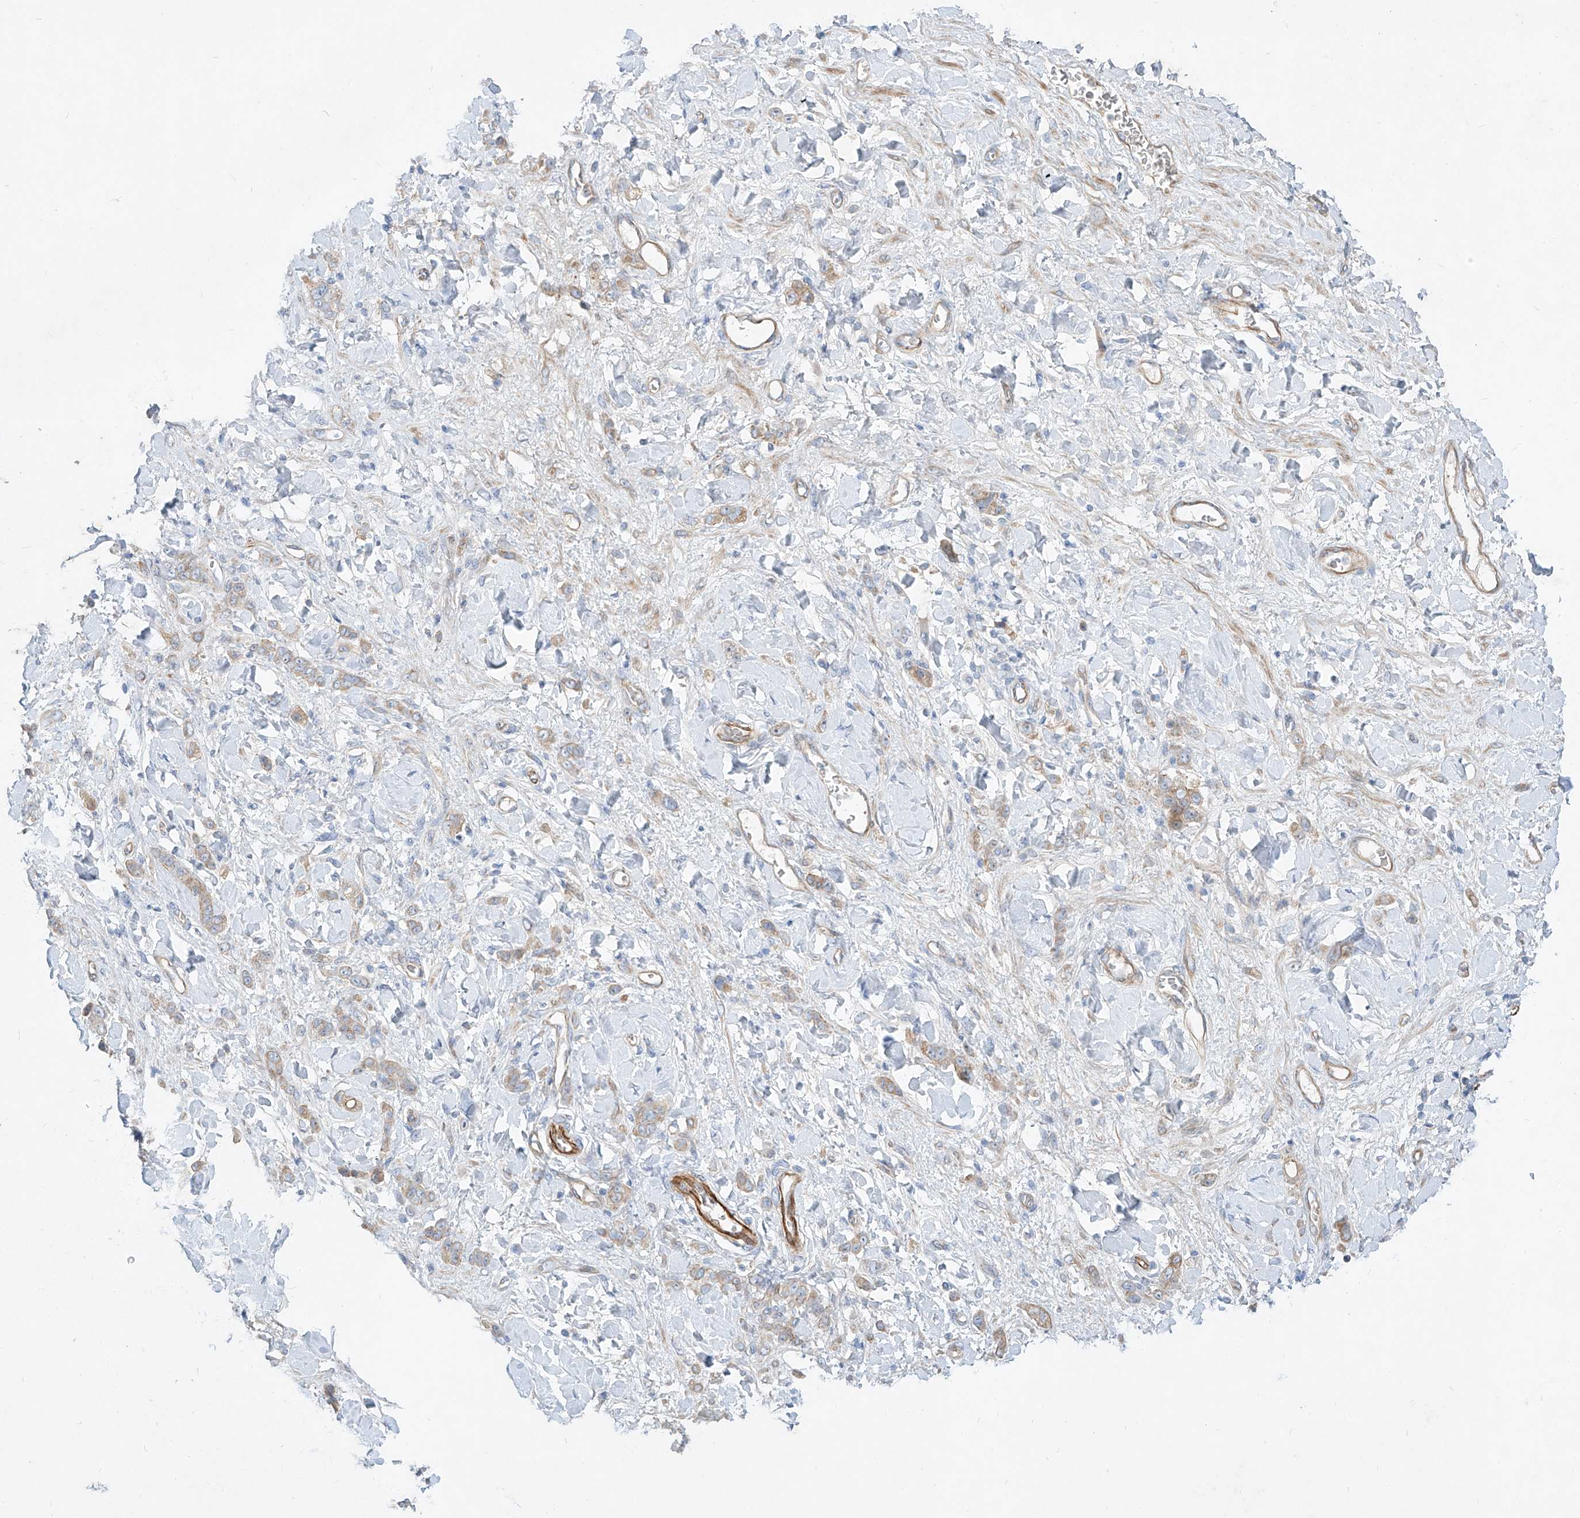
{"staining": {"intensity": "weak", "quantity": ">75%", "location": "cytoplasmic/membranous"}, "tissue": "stomach cancer", "cell_type": "Tumor cells", "image_type": "cancer", "snomed": [{"axis": "morphology", "description": "Normal tissue, NOS"}, {"axis": "morphology", "description": "Adenocarcinoma, NOS"}, {"axis": "topography", "description": "Stomach"}], "caption": "High-power microscopy captured an IHC photomicrograph of adenocarcinoma (stomach), revealing weak cytoplasmic/membranous expression in about >75% of tumor cells.", "gene": "AJM1", "patient": {"sex": "male", "age": 82}}